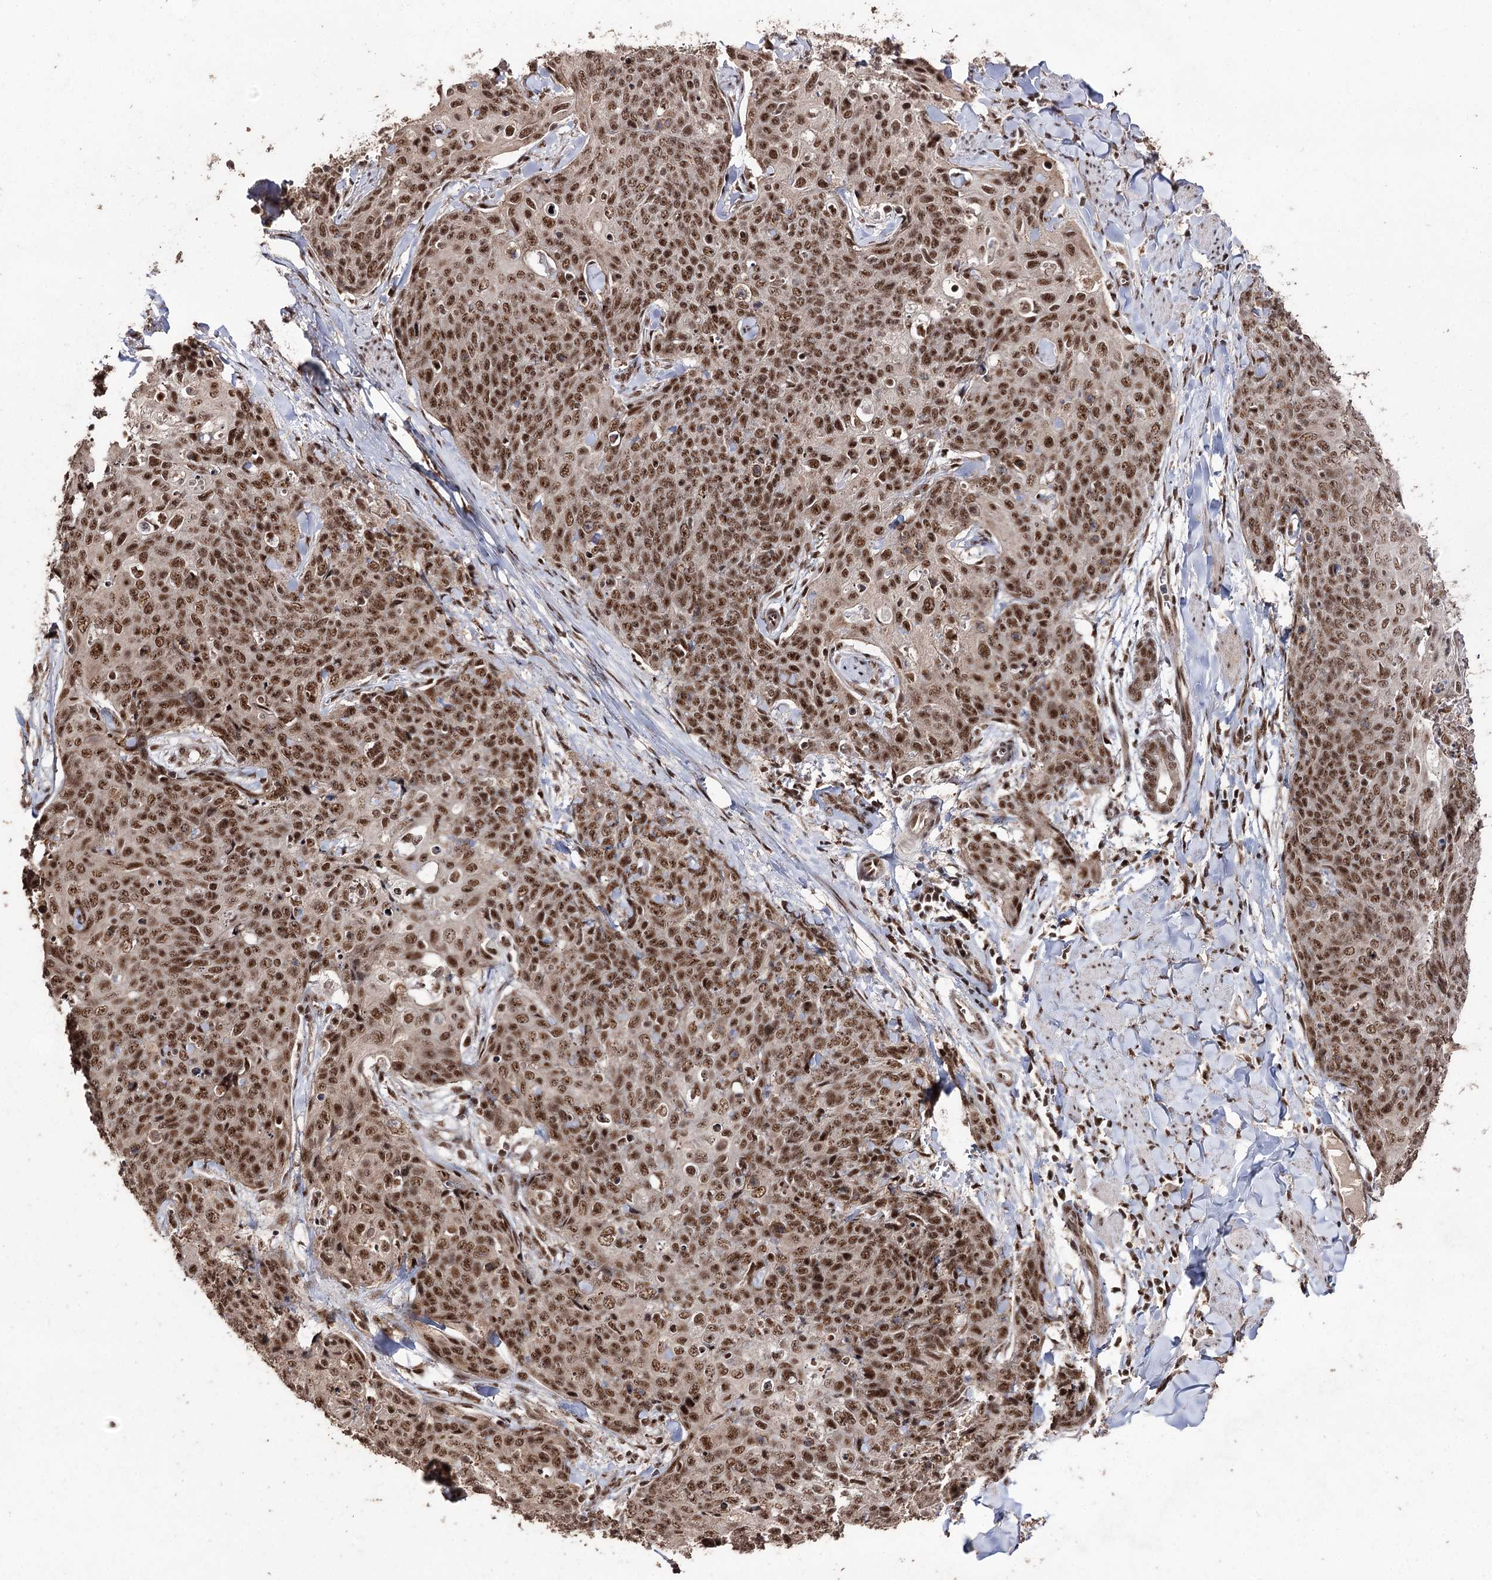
{"staining": {"intensity": "moderate", "quantity": ">75%", "location": "nuclear"}, "tissue": "skin cancer", "cell_type": "Tumor cells", "image_type": "cancer", "snomed": [{"axis": "morphology", "description": "Squamous cell carcinoma, NOS"}, {"axis": "topography", "description": "Skin"}, {"axis": "topography", "description": "Vulva"}], "caption": "Protein staining of skin cancer (squamous cell carcinoma) tissue shows moderate nuclear staining in approximately >75% of tumor cells.", "gene": "U2SURP", "patient": {"sex": "female", "age": 85}}